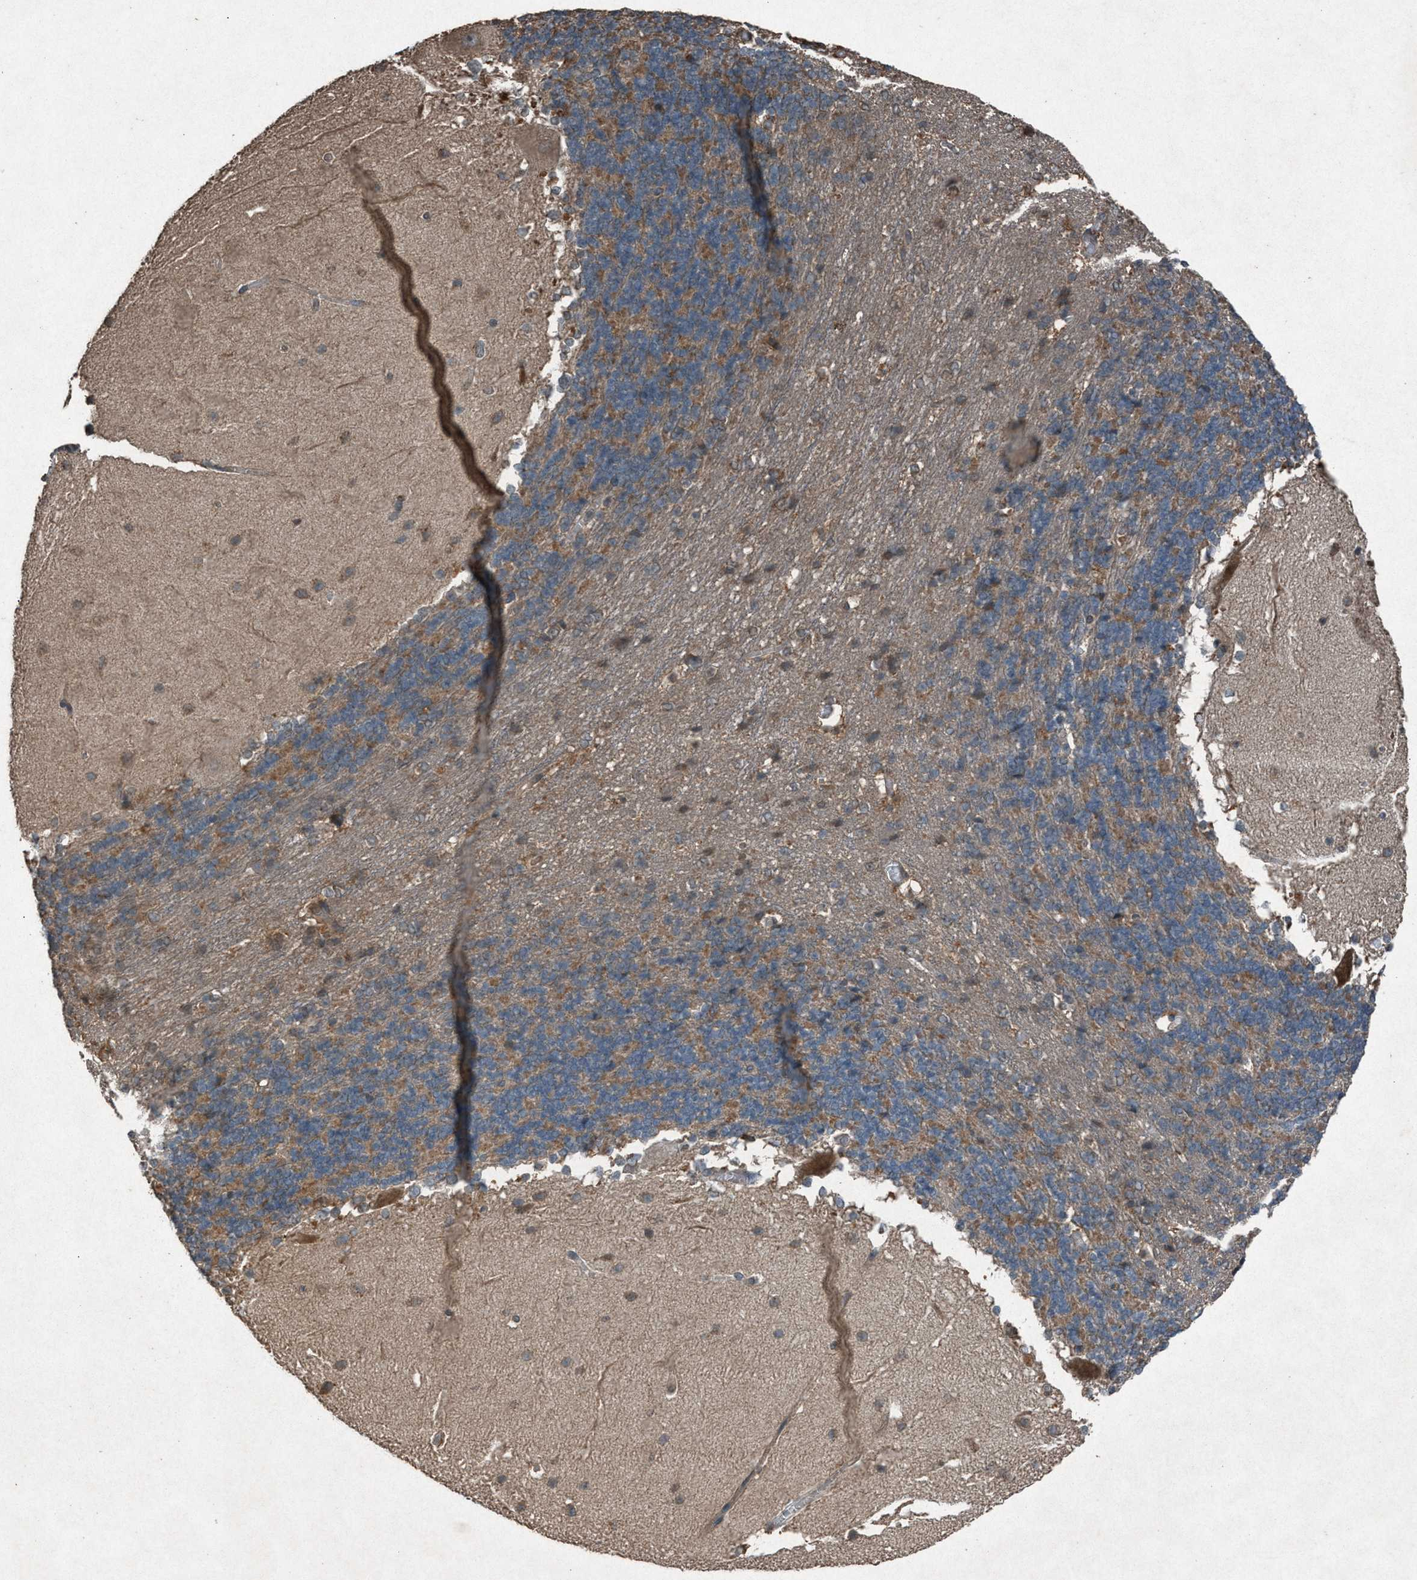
{"staining": {"intensity": "weak", "quantity": ">75%", "location": "cytoplasmic/membranous"}, "tissue": "cerebellum", "cell_type": "Cells in granular layer", "image_type": "normal", "snomed": [{"axis": "morphology", "description": "Normal tissue, NOS"}, {"axis": "topography", "description": "Cerebellum"}], "caption": "Cells in granular layer display low levels of weak cytoplasmic/membranous positivity in about >75% of cells in normal human cerebellum. (Stains: DAB in brown, nuclei in blue, Microscopy: brightfield microscopy at high magnification).", "gene": "CALR", "patient": {"sex": "female", "age": 19}}